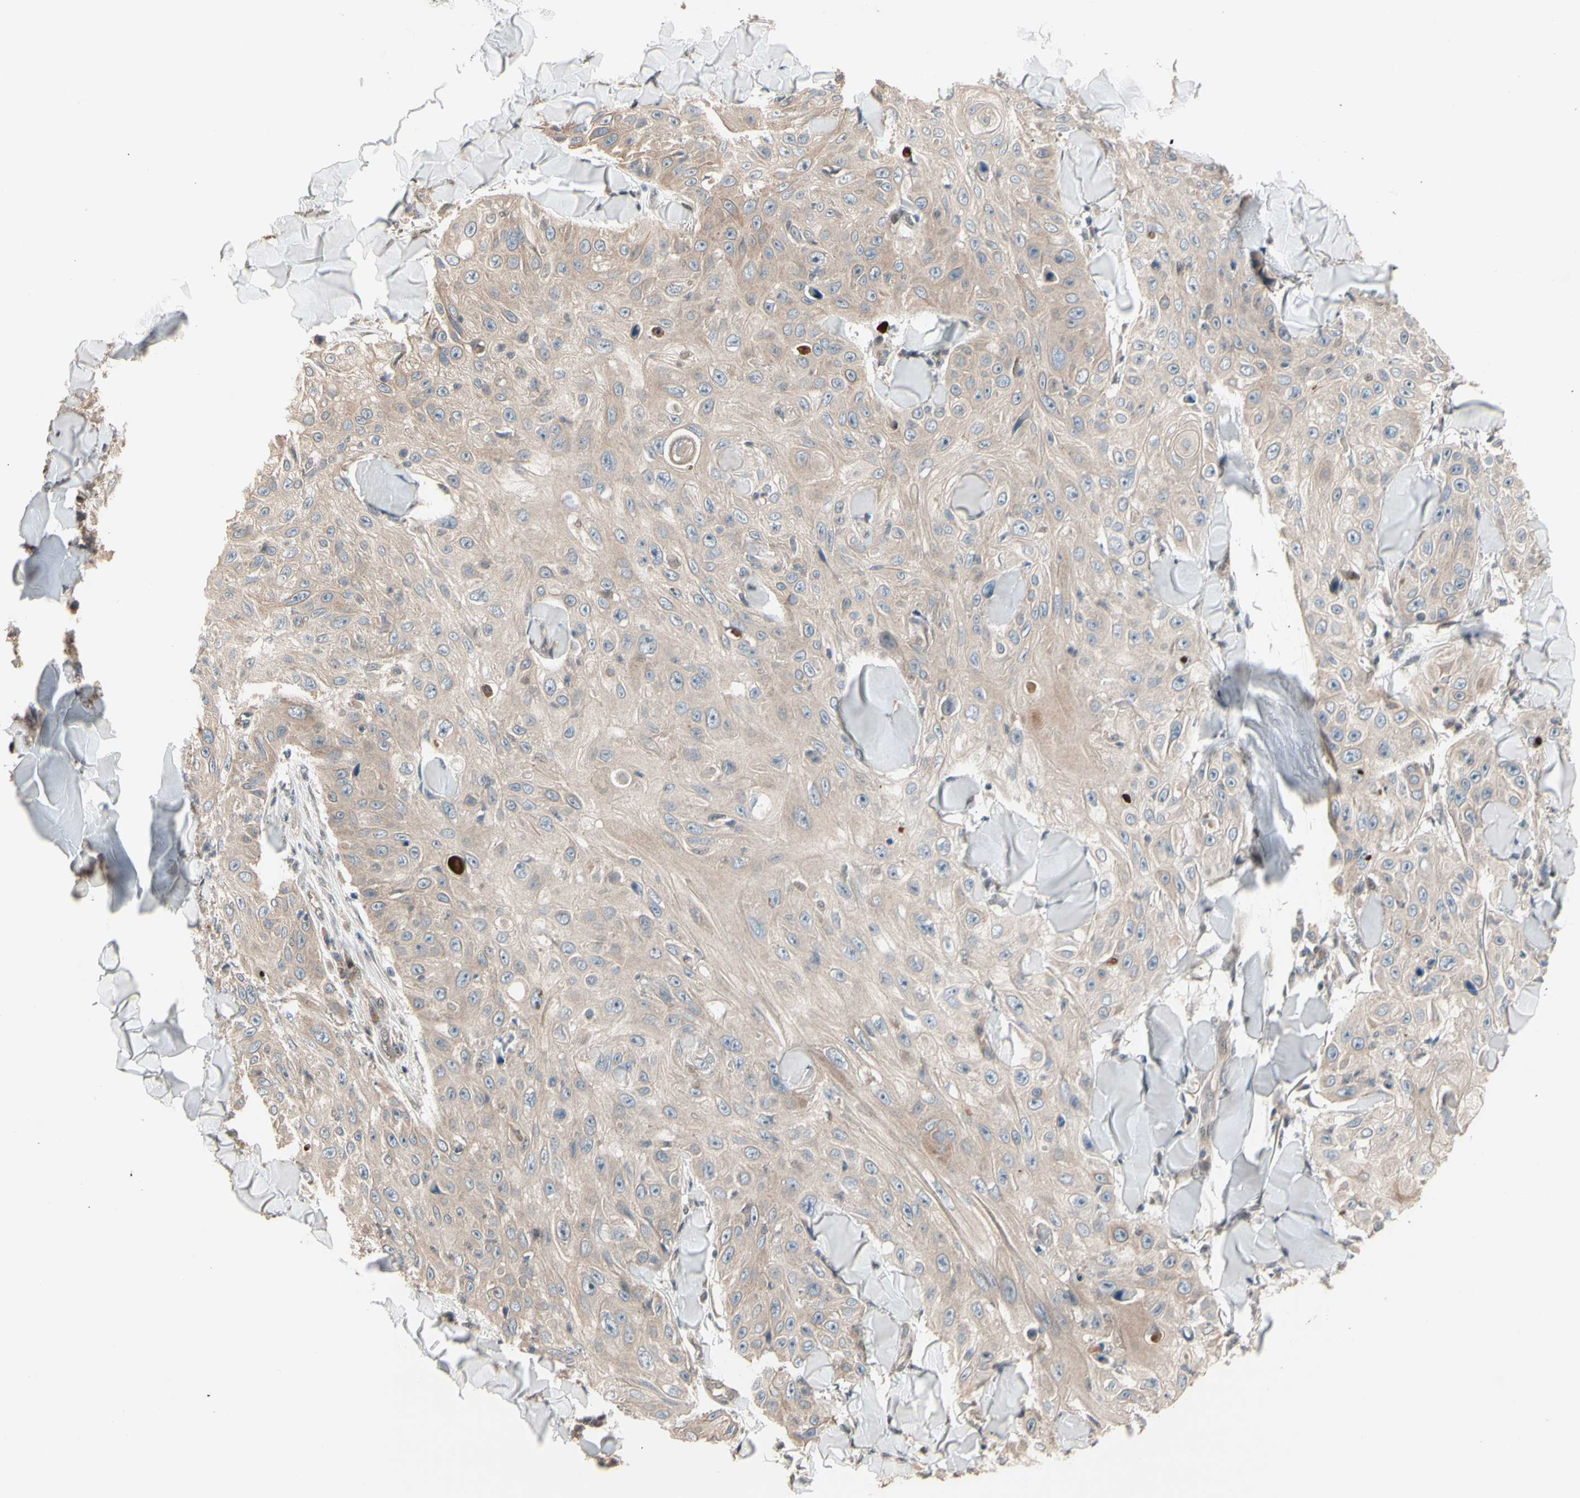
{"staining": {"intensity": "weak", "quantity": ">75%", "location": "cytoplasmic/membranous"}, "tissue": "skin cancer", "cell_type": "Tumor cells", "image_type": "cancer", "snomed": [{"axis": "morphology", "description": "Squamous cell carcinoma, NOS"}, {"axis": "topography", "description": "Skin"}], "caption": "Human squamous cell carcinoma (skin) stained with a brown dye shows weak cytoplasmic/membranous positive positivity in about >75% of tumor cells.", "gene": "NGEF", "patient": {"sex": "male", "age": 86}}